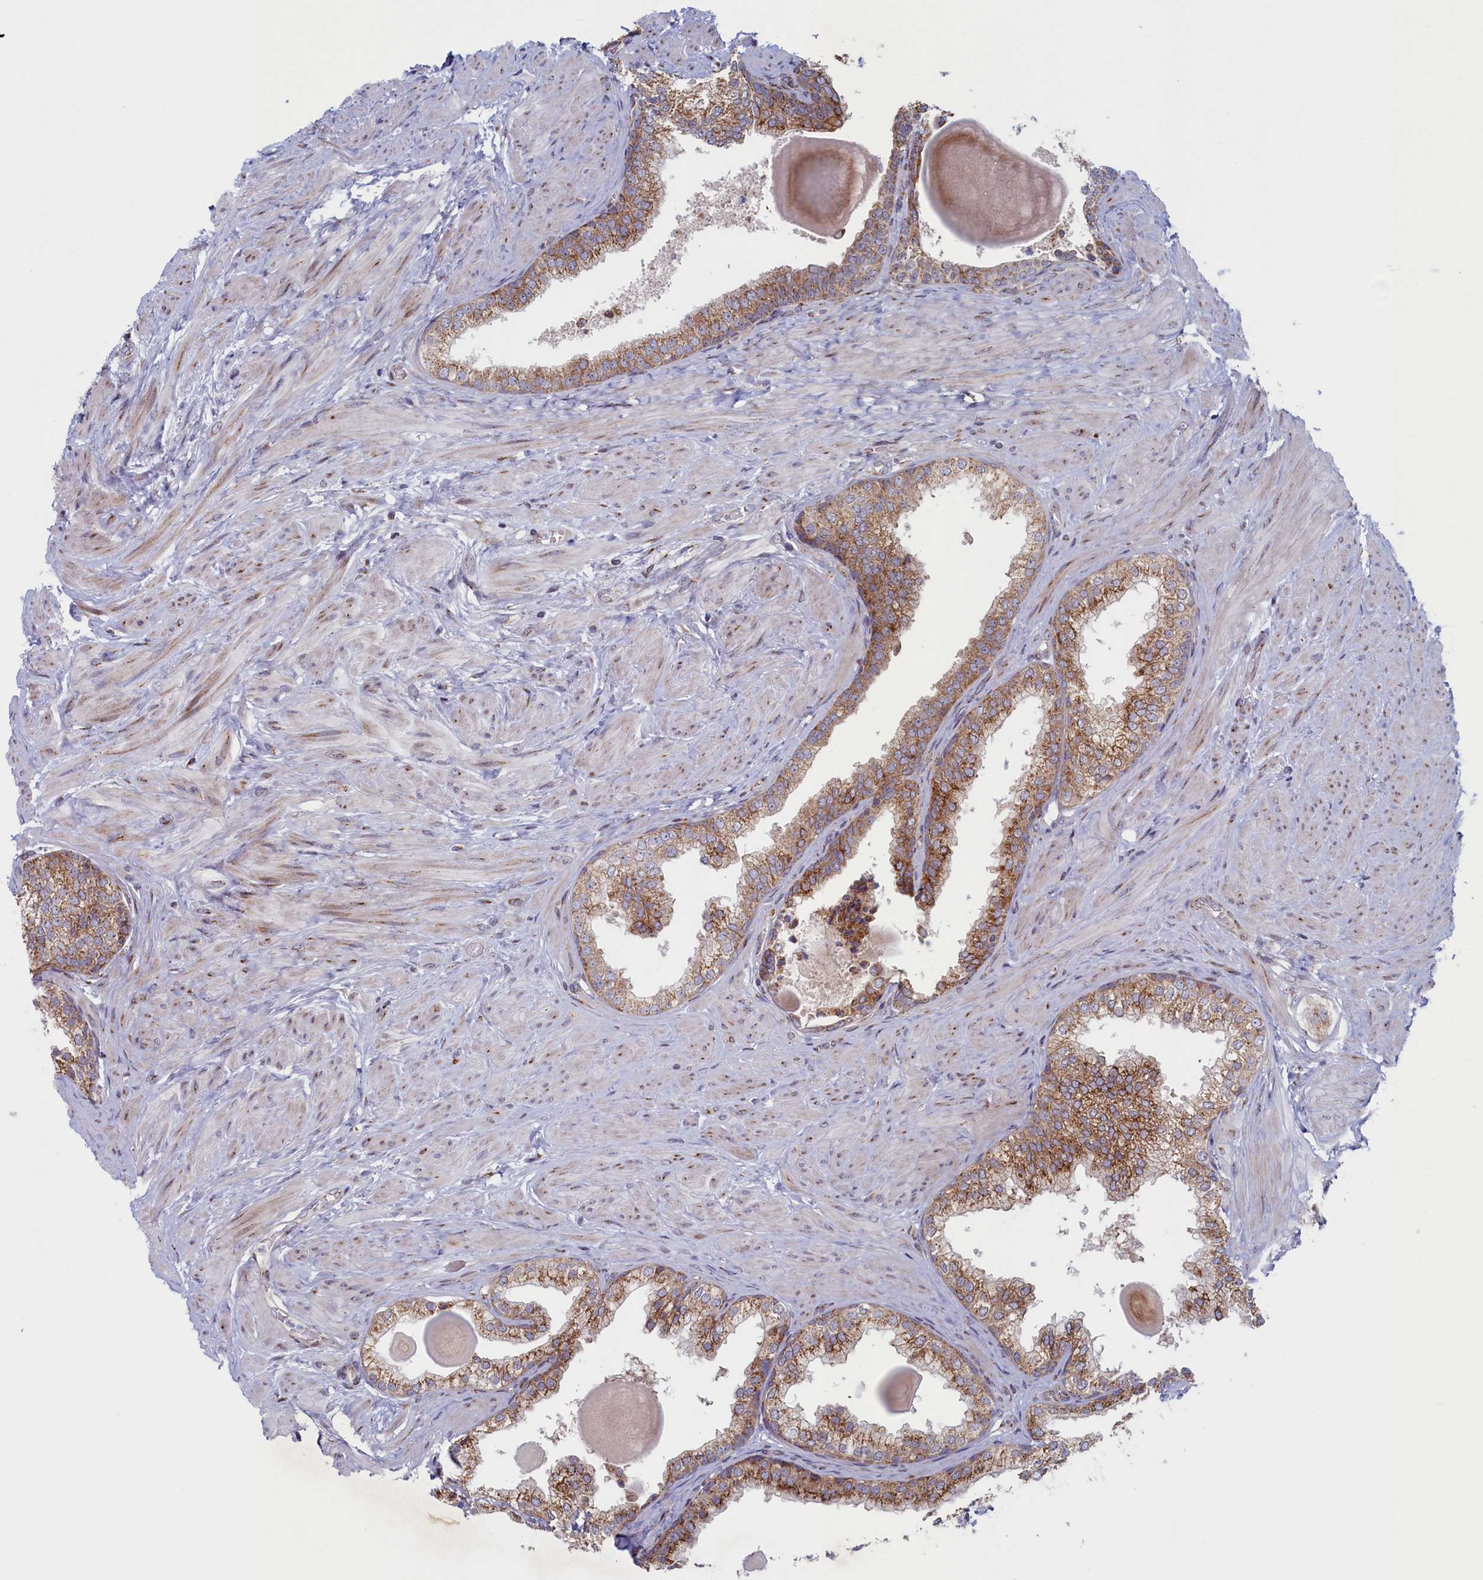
{"staining": {"intensity": "moderate", "quantity": ">75%", "location": "cytoplasmic/membranous"}, "tissue": "prostate", "cell_type": "Glandular cells", "image_type": "normal", "snomed": [{"axis": "morphology", "description": "Normal tissue, NOS"}, {"axis": "topography", "description": "Prostate"}], "caption": "Brown immunohistochemical staining in normal prostate displays moderate cytoplasmic/membranous positivity in approximately >75% of glandular cells. Using DAB (3,3'-diaminobenzidine) (brown) and hematoxylin (blue) stains, captured at high magnification using brightfield microscopy.", "gene": "MTFMT", "patient": {"sex": "male", "age": 48}}